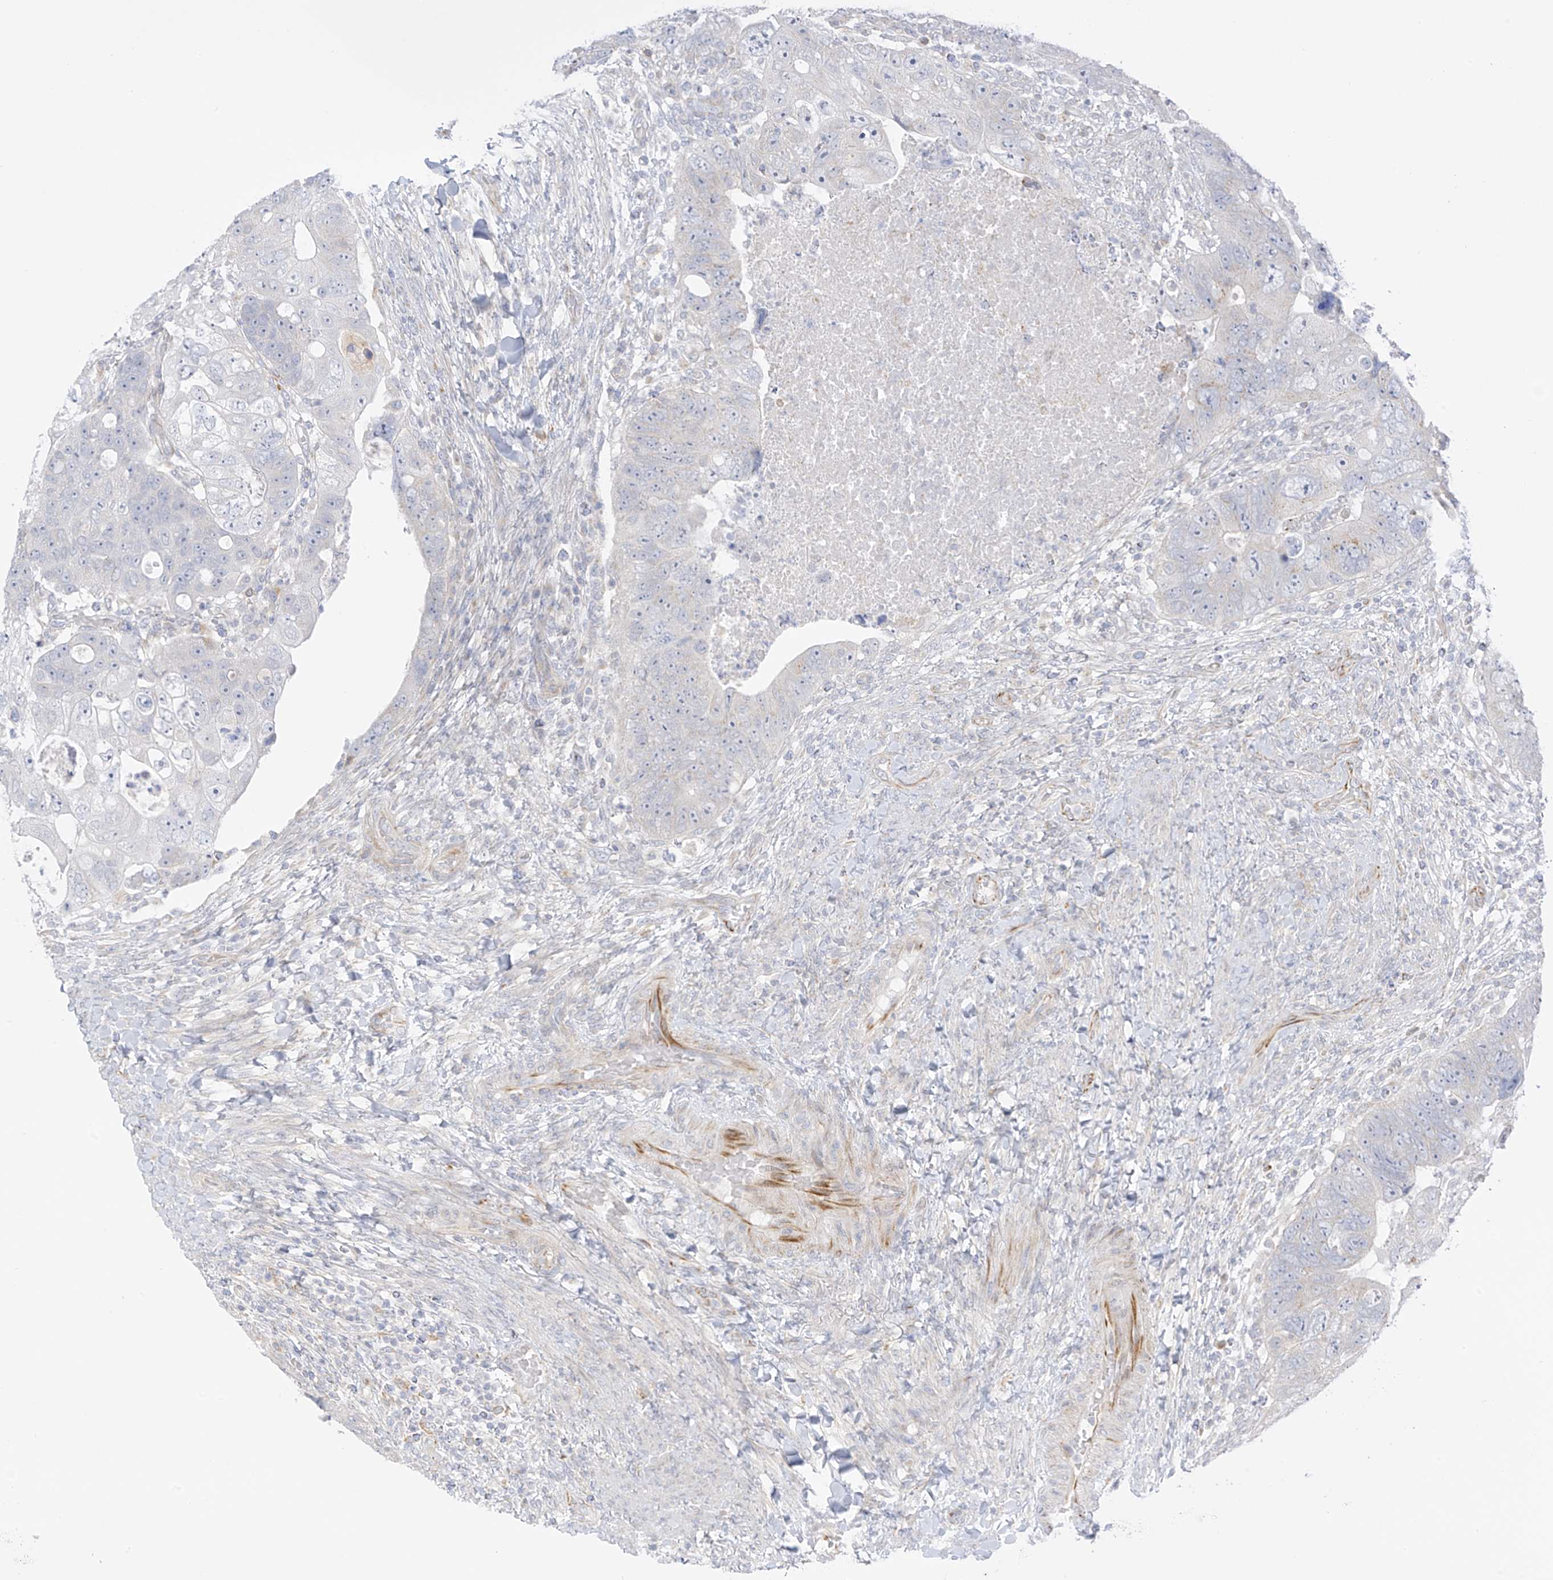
{"staining": {"intensity": "negative", "quantity": "none", "location": "none"}, "tissue": "colorectal cancer", "cell_type": "Tumor cells", "image_type": "cancer", "snomed": [{"axis": "morphology", "description": "Adenocarcinoma, NOS"}, {"axis": "topography", "description": "Rectum"}], "caption": "There is no significant staining in tumor cells of colorectal adenocarcinoma.", "gene": "HS6ST2", "patient": {"sex": "male", "age": 59}}